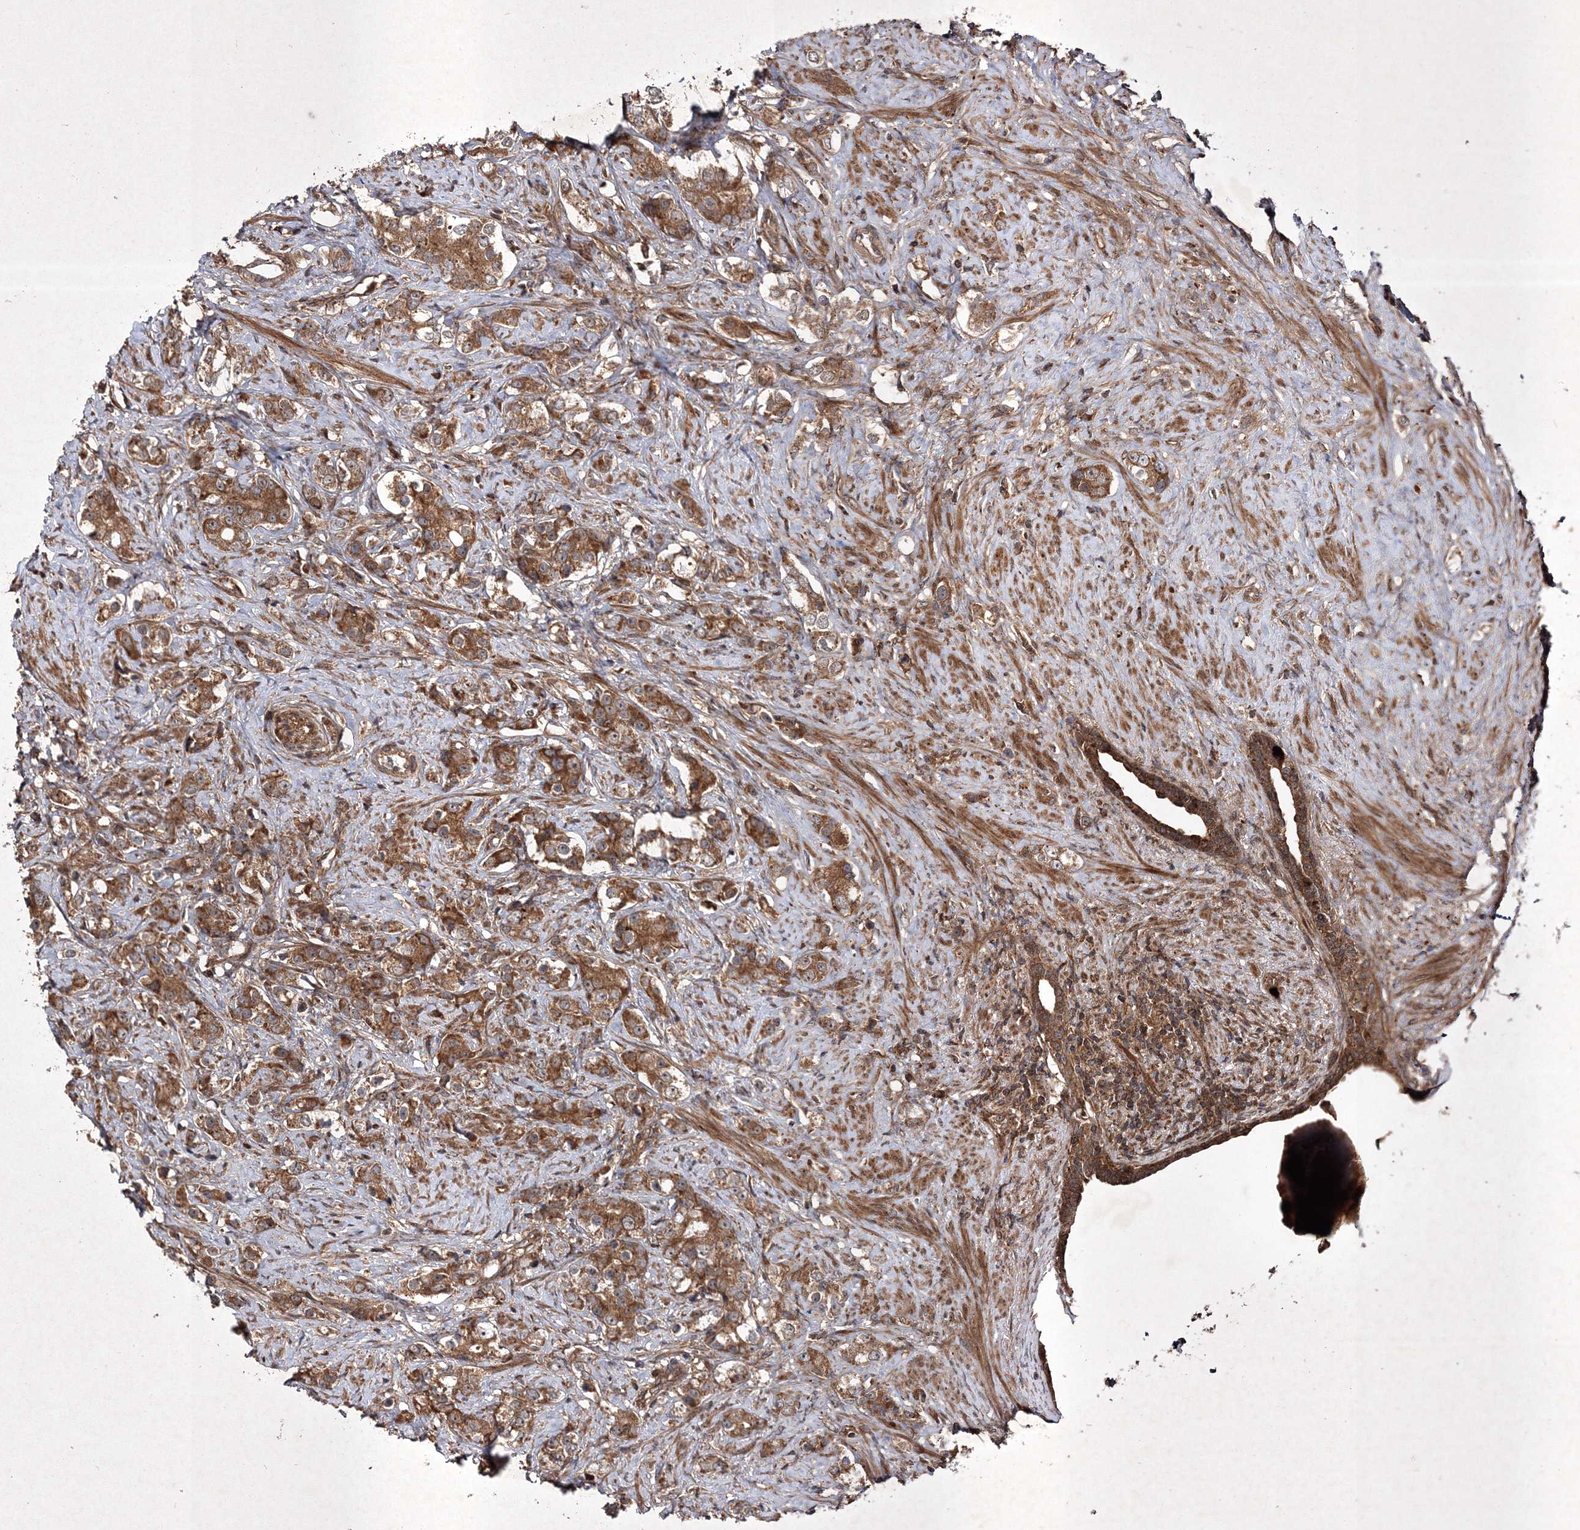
{"staining": {"intensity": "moderate", "quantity": ">75%", "location": "cytoplasmic/membranous"}, "tissue": "prostate cancer", "cell_type": "Tumor cells", "image_type": "cancer", "snomed": [{"axis": "morphology", "description": "Adenocarcinoma, High grade"}, {"axis": "topography", "description": "Prostate"}], "caption": "IHC photomicrograph of prostate adenocarcinoma (high-grade) stained for a protein (brown), which reveals medium levels of moderate cytoplasmic/membranous staining in about >75% of tumor cells.", "gene": "DNAJC13", "patient": {"sex": "male", "age": 63}}